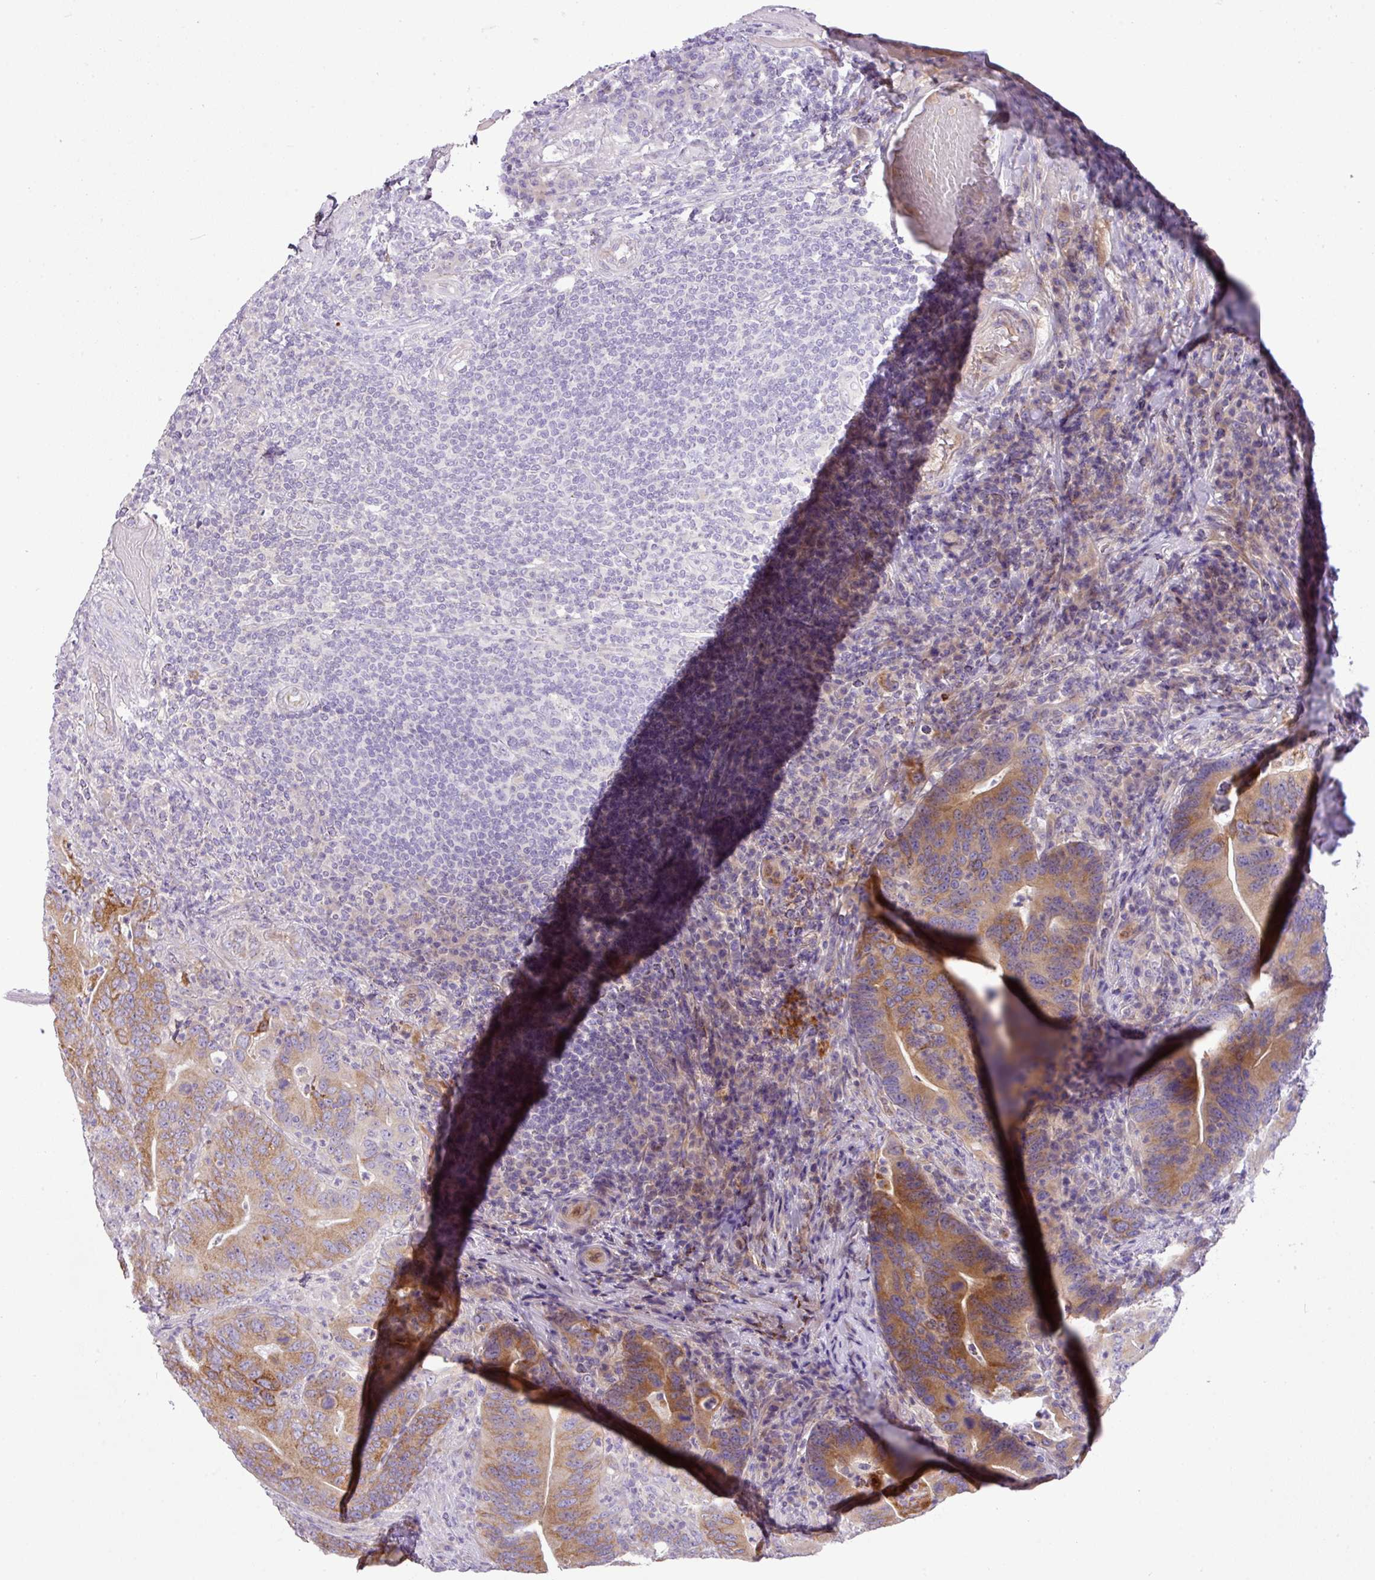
{"staining": {"intensity": "moderate", "quantity": ">75%", "location": "cytoplasmic/membranous"}, "tissue": "colorectal cancer", "cell_type": "Tumor cells", "image_type": "cancer", "snomed": [{"axis": "morphology", "description": "Adenocarcinoma, NOS"}, {"axis": "topography", "description": "Colon"}], "caption": "Protein staining reveals moderate cytoplasmic/membranous expression in about >75% of tumor cells in colorectal cancer (adenocarcinoma). (IHC, brightfield microscopy, high magnification).", "gene": "PIK3R5", "patient": {"sex": "female", "age": 66}}